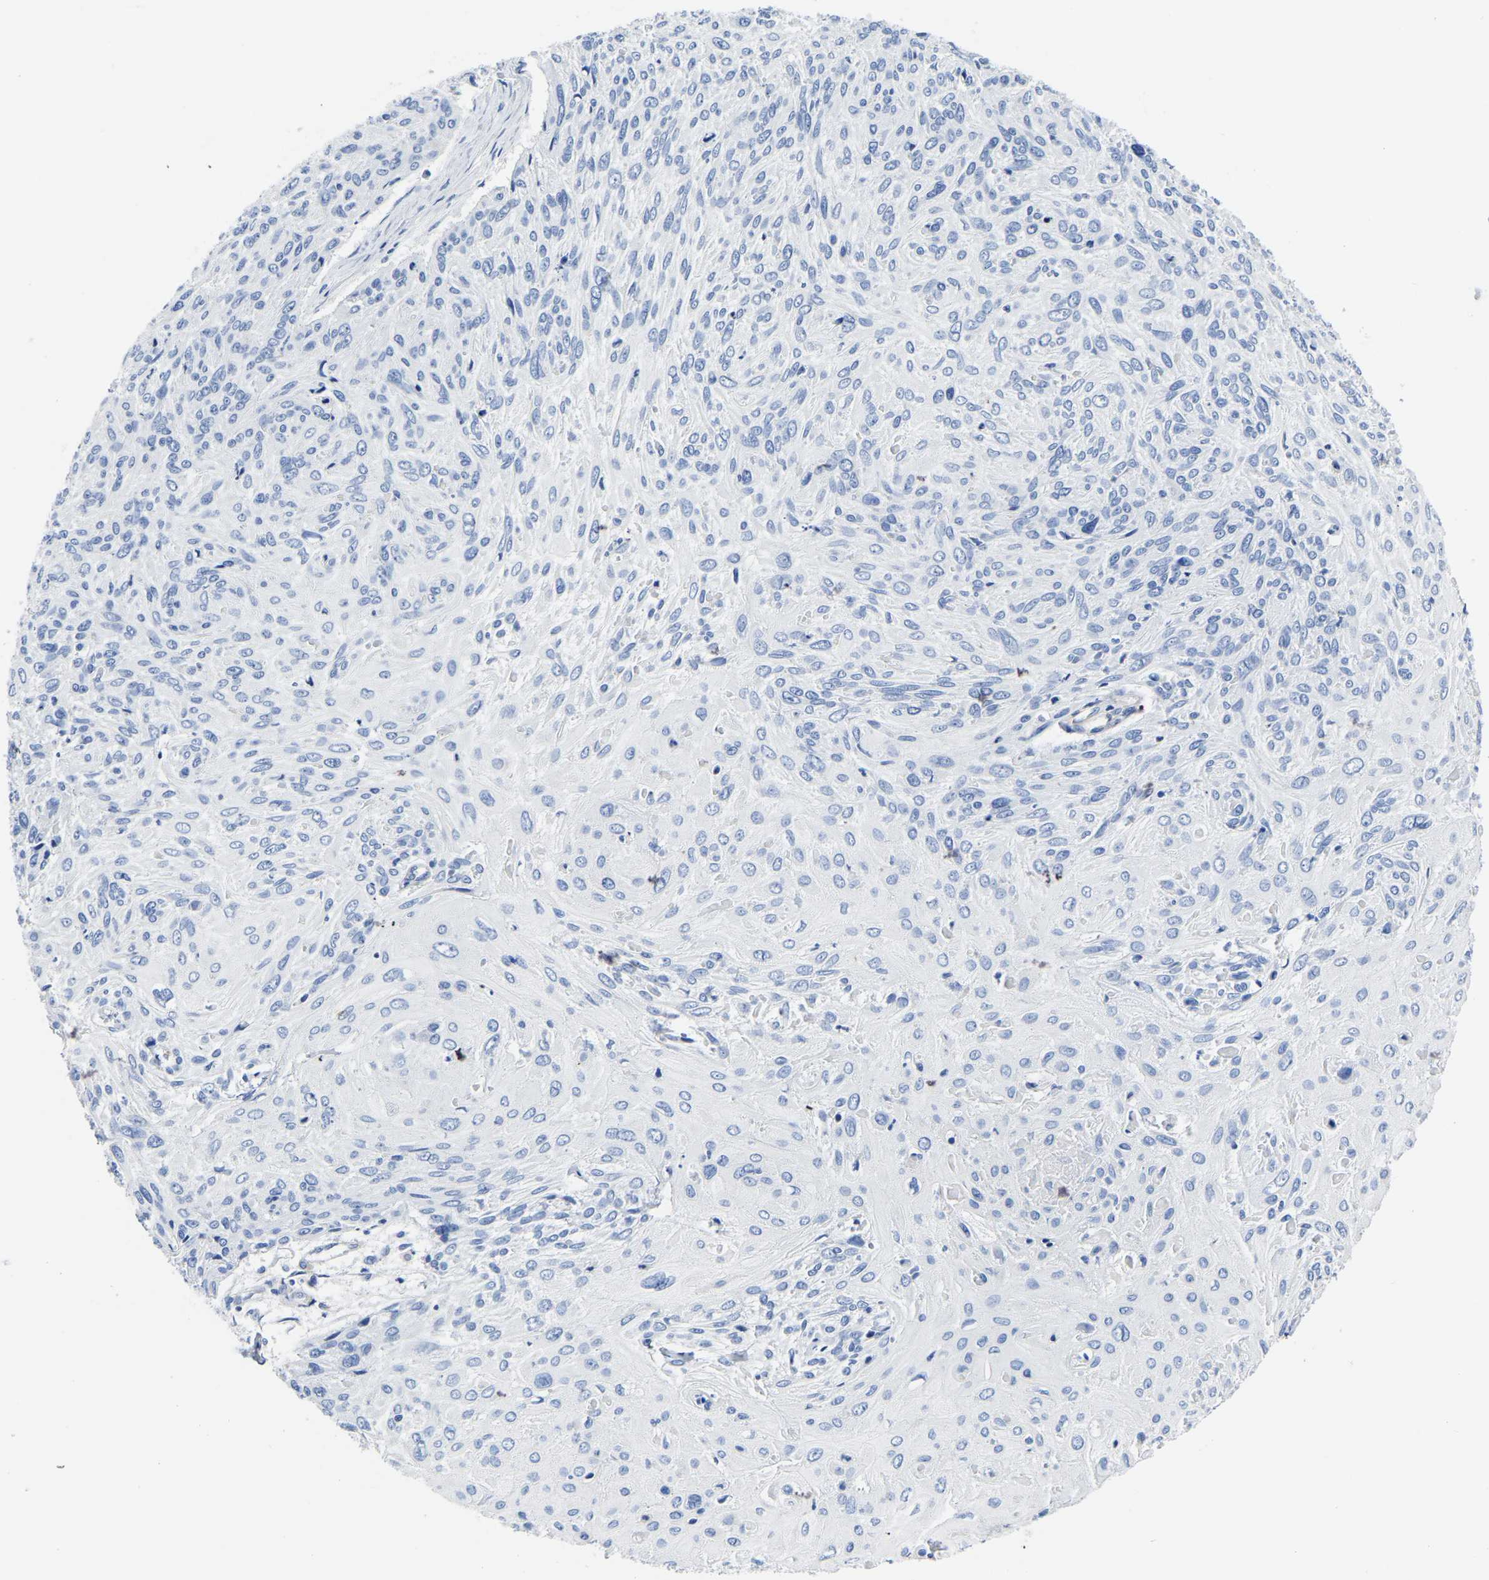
{"staining": {"intensity": "negative", "quantity": "none", "location": "none"}, "tissue": "cervical cancer", "cell_type": "Tumor cells", "image_type": "cancer", "snomed": [{"axis": "morphology", "description": "Squamous cell carcinoma, NOS"}, {"axis": "topography", "description": "Cervix"}], "caption": "IHC photomicrograph of neoplastic tissue: squamous cell carcinoma (cervical) stained with DAB displays no significant protein positivity in tumor cells.", "gene": "SLC45A3", "patient": {"sex": "female", "age": 51}}